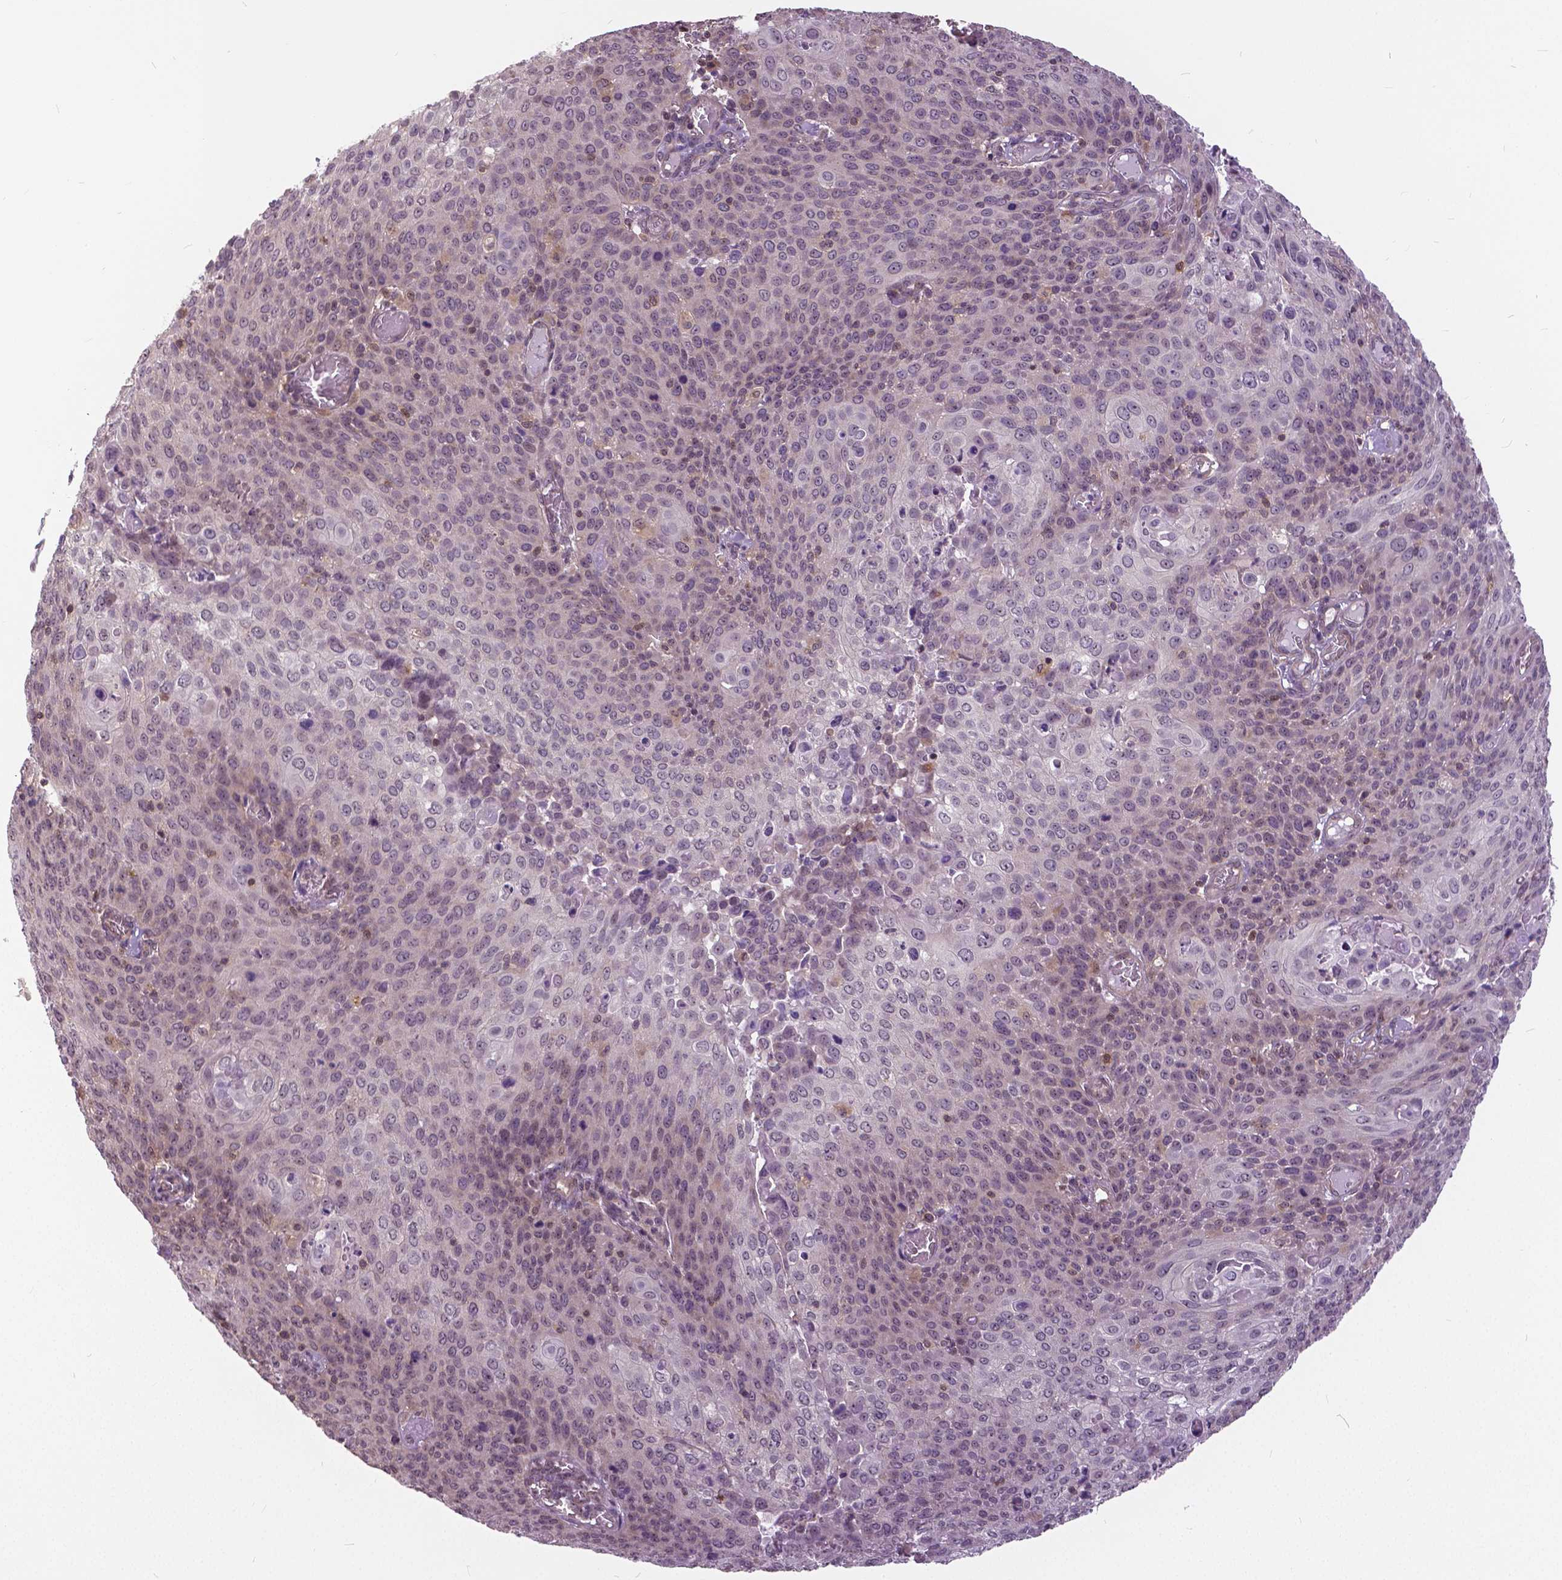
{"staining": {"intensity": "negative", "quantity": "none", "location": "none"}, "tissue": "cervical cancer", "cell_type": "Tumor cells", "image_type": "cancer", "snomed": [{"axis": "morphology", "description": "Squamous cell carcinoma, NOS"}, {"axis": "topography", "description": "Cervix"}], "caption": "Immunohistochemical staining of human cervical squamous cell carcinoma demonstrates no significant staining in tumor cells.", "gene": "ANXA13", "patient": {"sex": "female", "age": 65}}